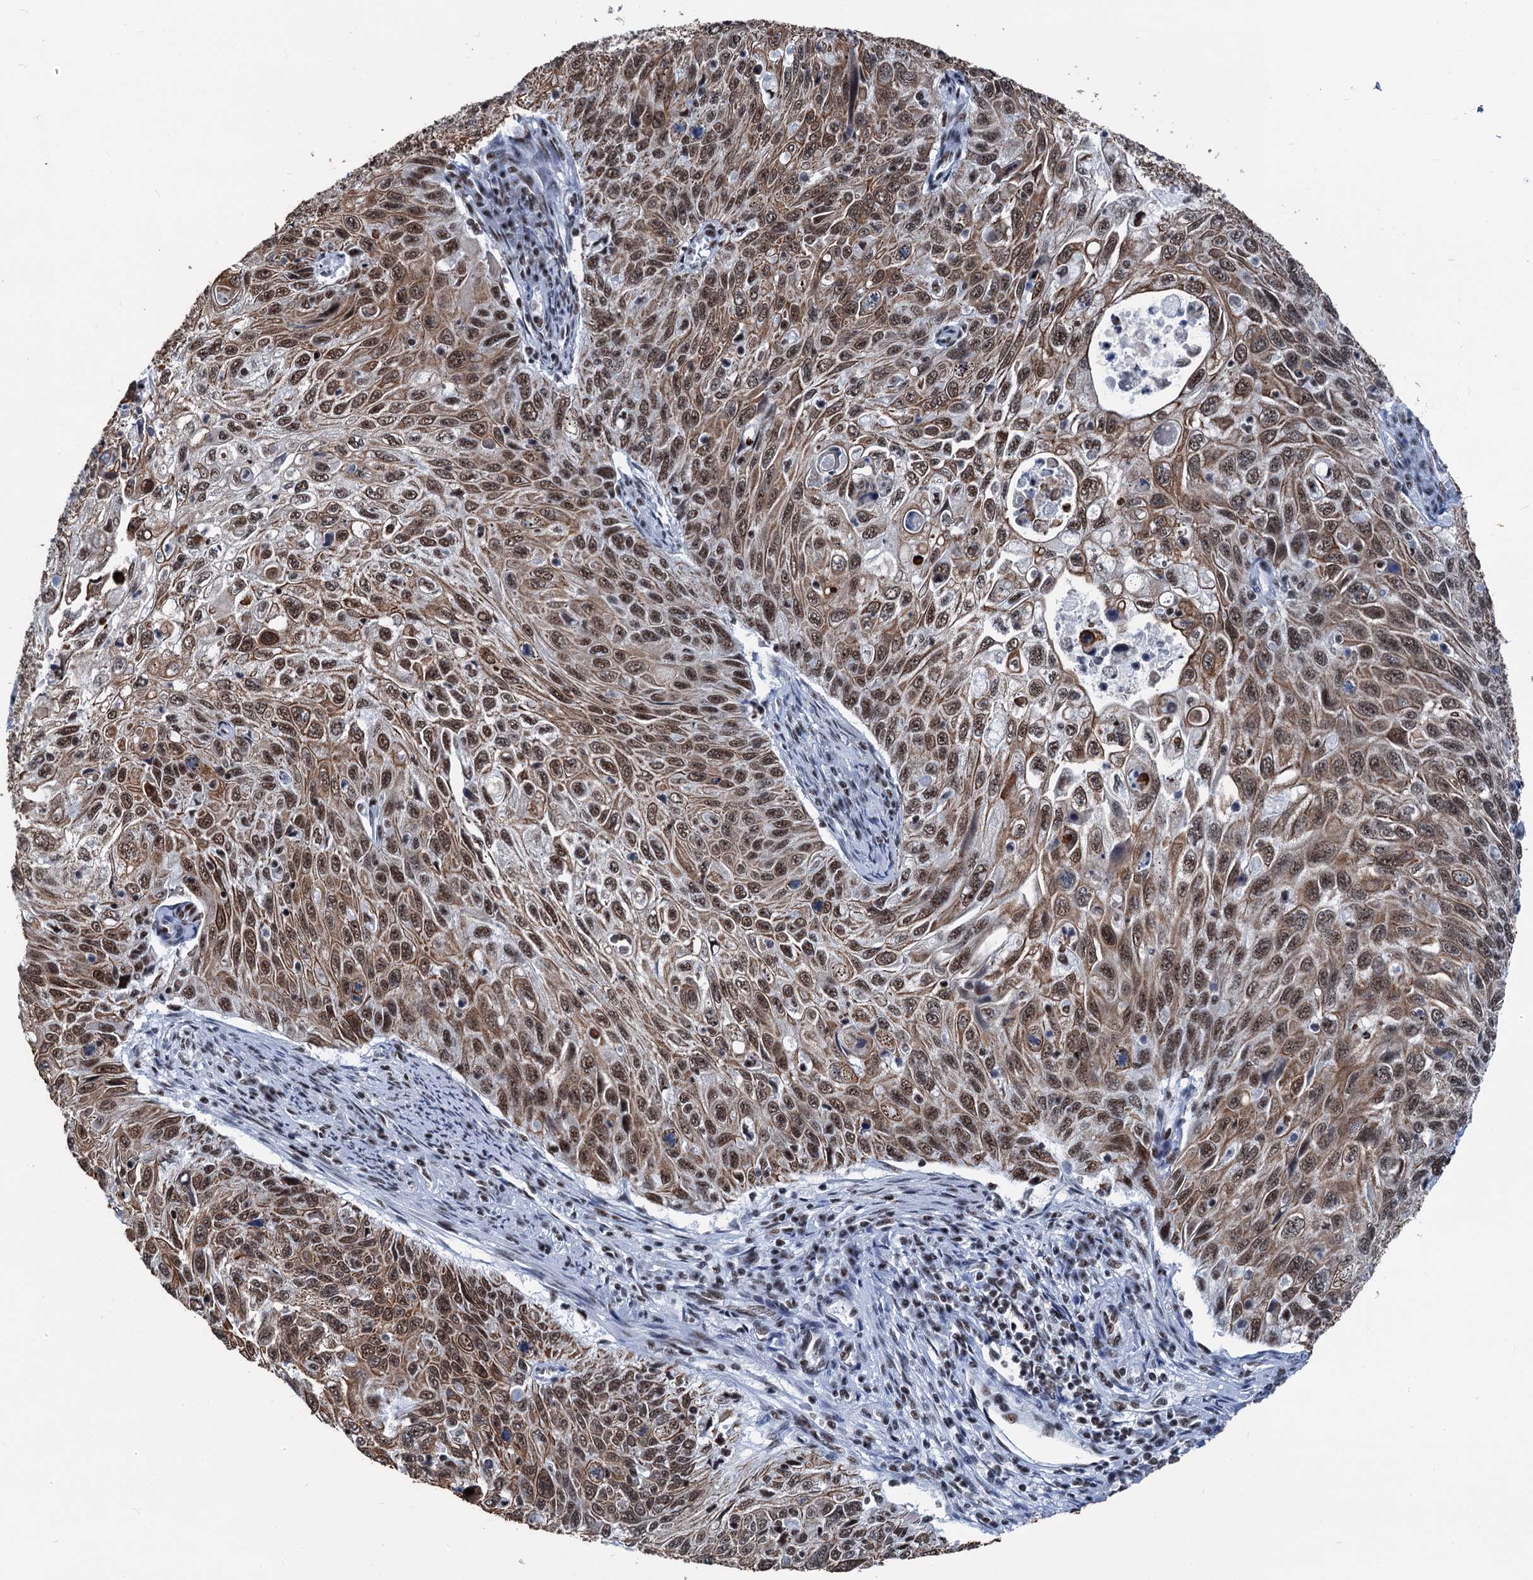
{"staining": {"intensity": "moderate", "quantity": ">75%", "location": "cytoplasmic/membranous,nuclear"}, "tissue": "cervical cancer", "cell_type": "Tumor cells", "image_type": "cancer", "snomed": [{"axis": "morphology", "description": "Squamous cell carcinoma, NOS"}, {"axis": "topography", "description": "Cervix"}], "caption": "Cervical cancer (squamous cell carcinoma) stained with immunohistochemistry demonstrates moderate cytoplasmic/membranous and nuclear expression in approximately >75% of tumor cells. (DAB IHC, brown staining for protein, blue staining for nuclei).", "gene": "DDX23", "patient": {"sex": "female", "age": 70}}